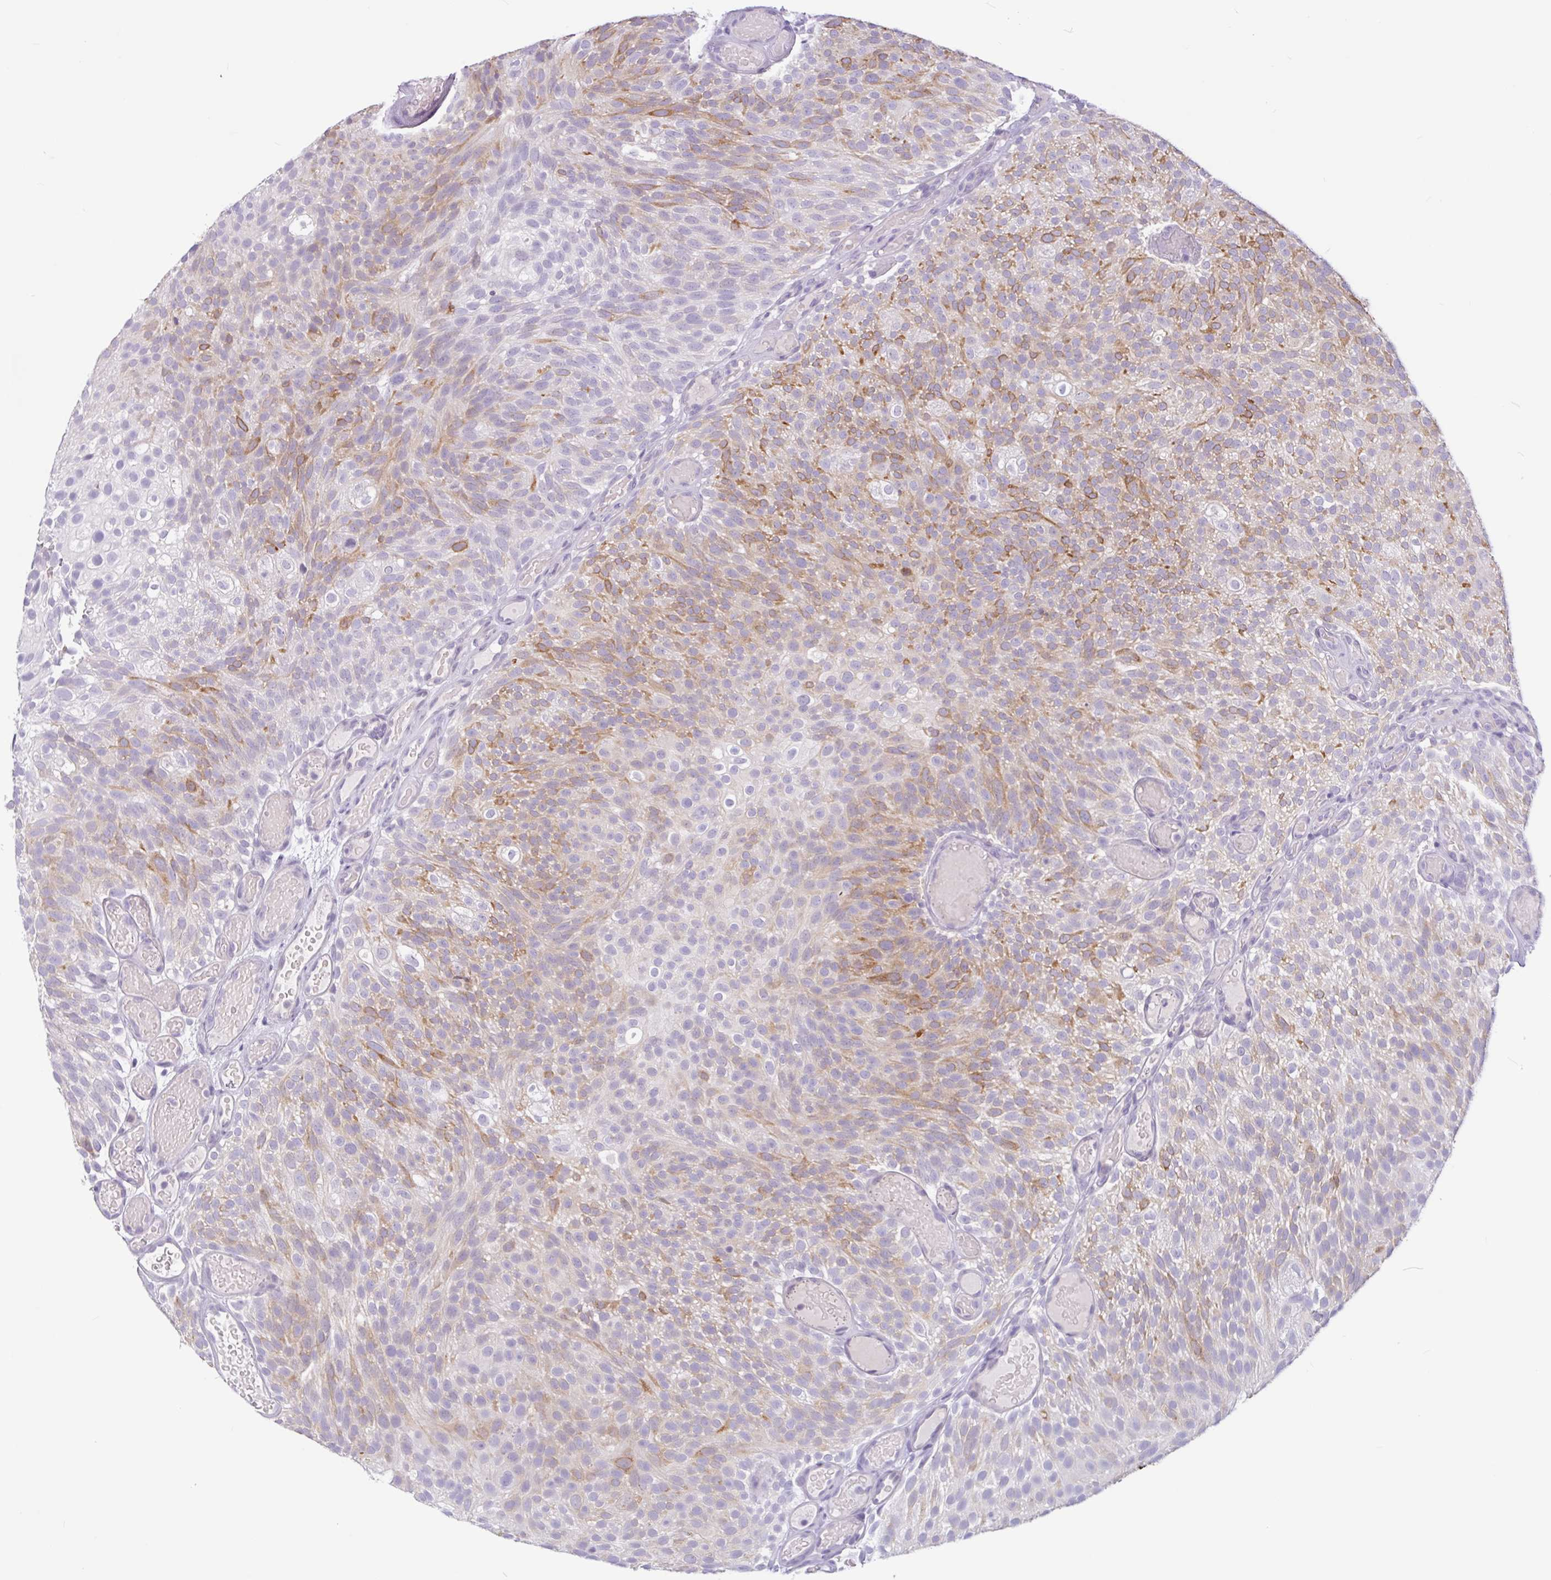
{"staining": {"intensity": "moderate", "quantity": "25%-75%", "location": "cytoplasmic/membranous"}, "tissue": "urothelial cancer", "cell_type": "Tumor cells", "image_type": "cancer", "snomed": [{"axis": "morphology", "description": "Urothelial carcinoma, Low grade"}, {"axis": "topography", "description": "Urinary bladder"}], "caption": "DAB (3,3'-diaminobenzidine) immunohistochemical staining of human urothelial cancer reveals moderate cytoplasmic/membranous protein positivity in about 25%-75% of tumor cells.", "gene": "CTSE", "patient": {"sex": "male", "age": 78}}